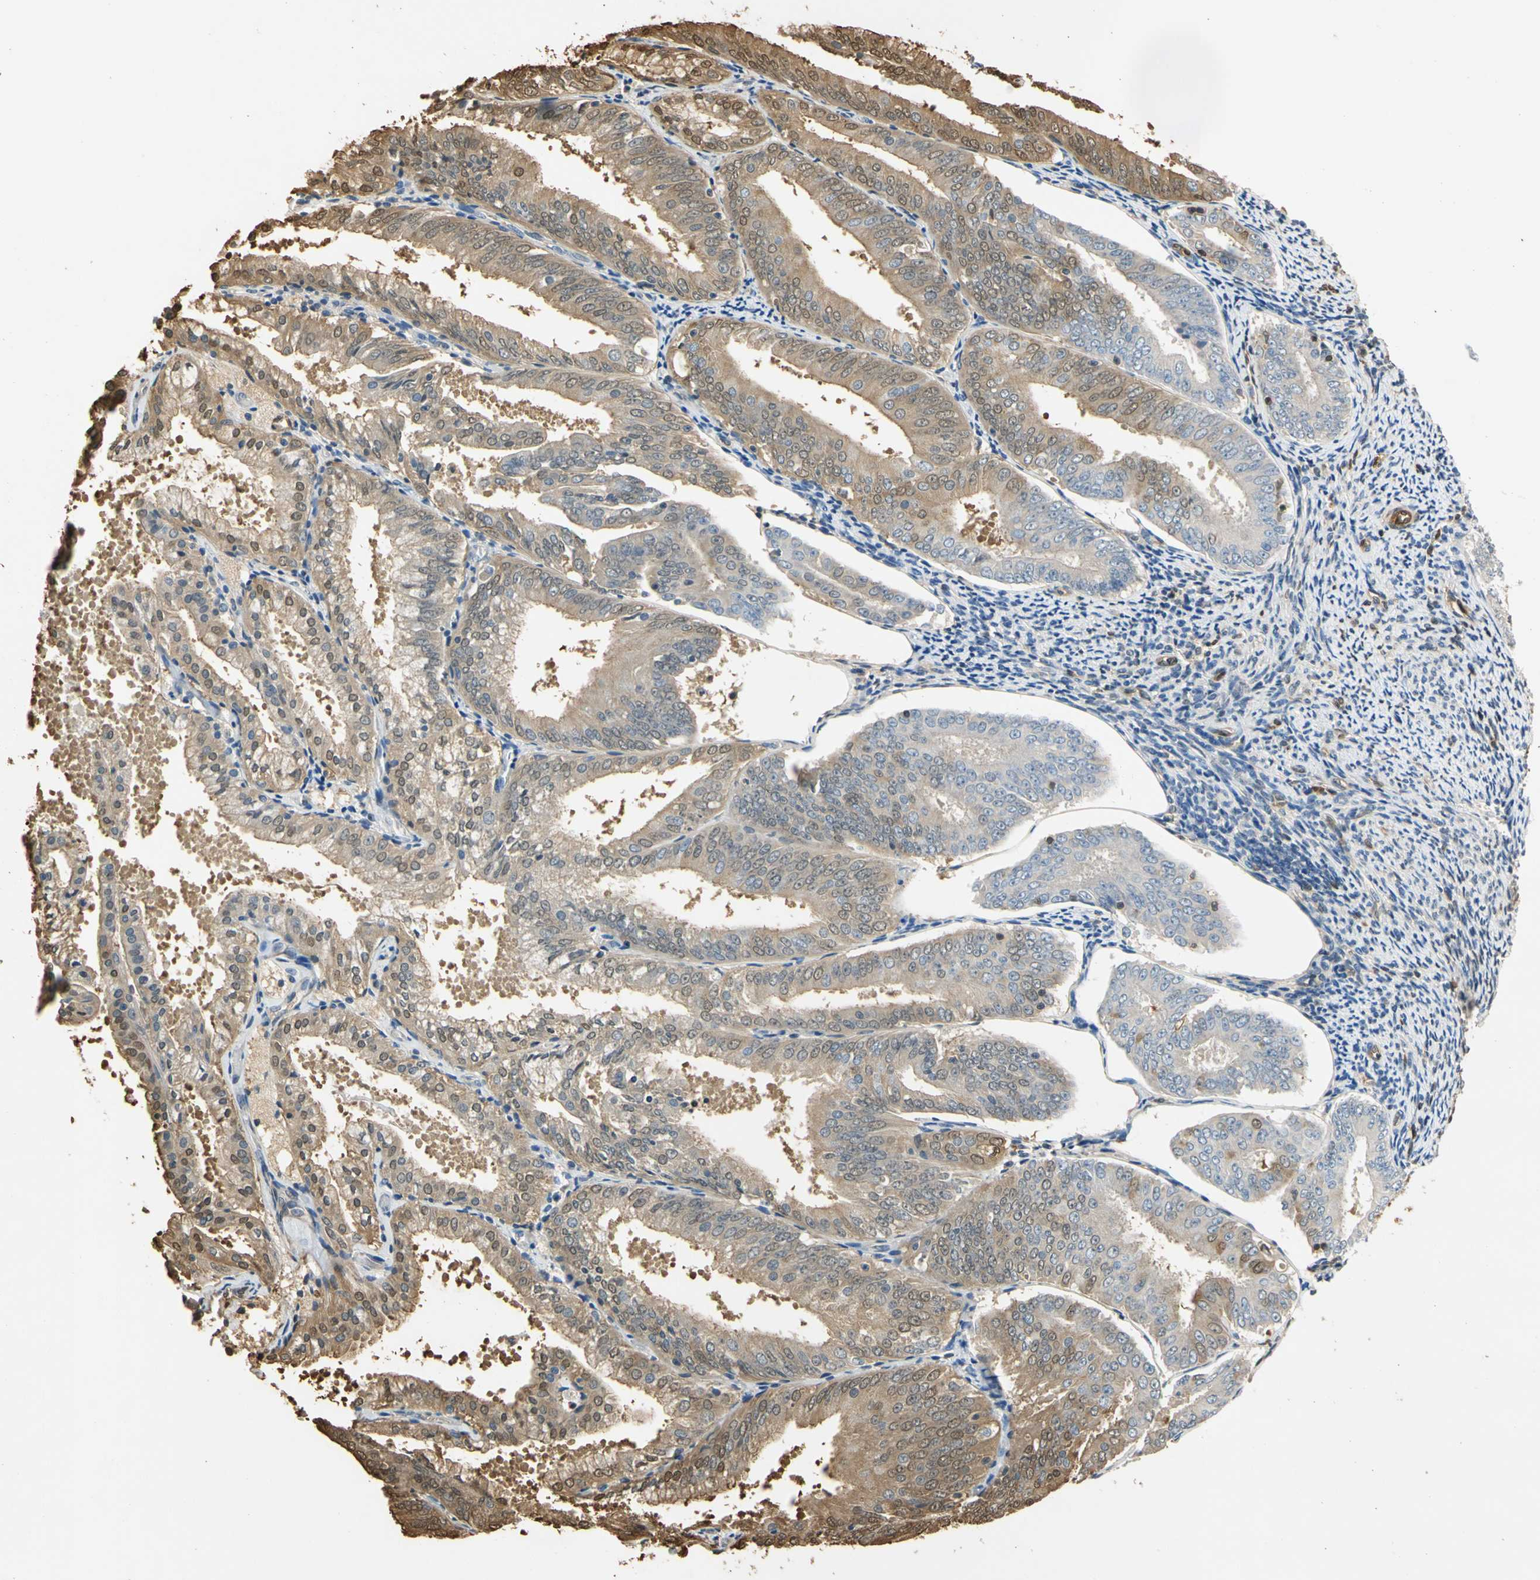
{"staining": {"intensity": "moderate", "quantity": "25%-75%", "location": "cytoplasmic/membranous,nuclear"}, "tissue": "endometrial cancer", "cell_type": "Tumor cells", "image_type": "cancer", "snomed": [{"axis": "morphology", "description": "Adenocarcinoma, NOS"}, {"axis": "topography", "description": "Endometrium"}], "caption": "Endometrial cancer (adenocarcinoma) stained with DAB (3,3'-diaminobenzidine) immunohistochemistry reveals medium levels of moderate cytoplasmic/membranous and nuclear staining in approximately 25%-75% of tumor cells.", "gene": "S100A6", "patient": {"sex": "female", "age": 63}}